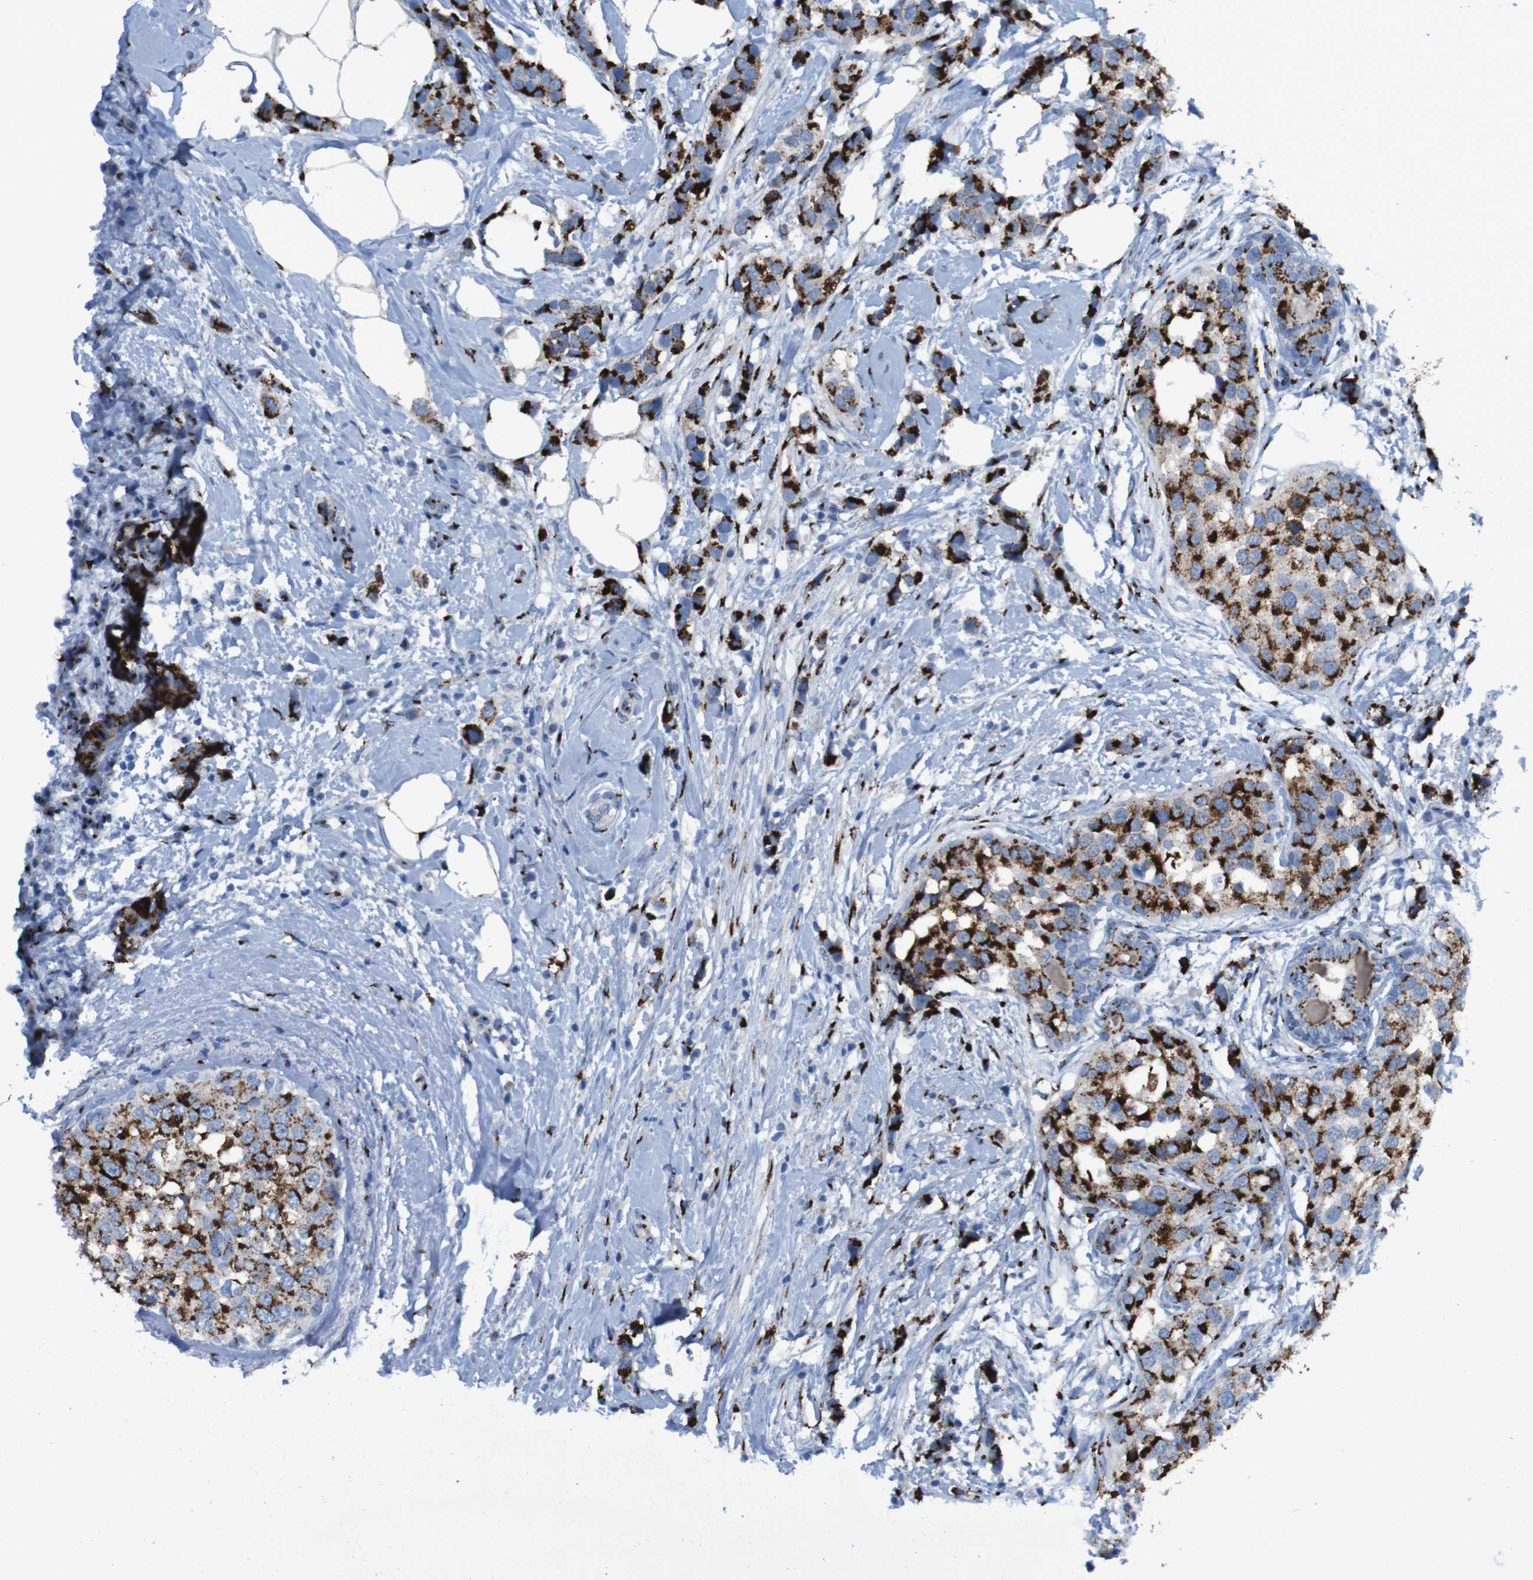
{"staining": {"intensity": "strong", "quantity": ">75%", "location": "cytoplasmic/membranous"}, "tissue": "breast cancer", "cell_type": "Tumor cells", "image_type": "cancer", "snomed": [{"axis": "morphology", "description": "Normal tissue, NOS"}, {"axis": "morphology", "description": "Duct carcinoma"}, {"axis": "topography", "description": "Breast"}], "caption": "Breast cancer (intraductal carcinoma) stained for a protein demonstrates strong cytoplasmic/membranous positivity in tumor cells. (DAB (3,3'-diaminobenzidine) IHC with brightfield microscopy, high magnification).", "gene": "GOLM1", "patient": {"sex": "female", "age": 50}}